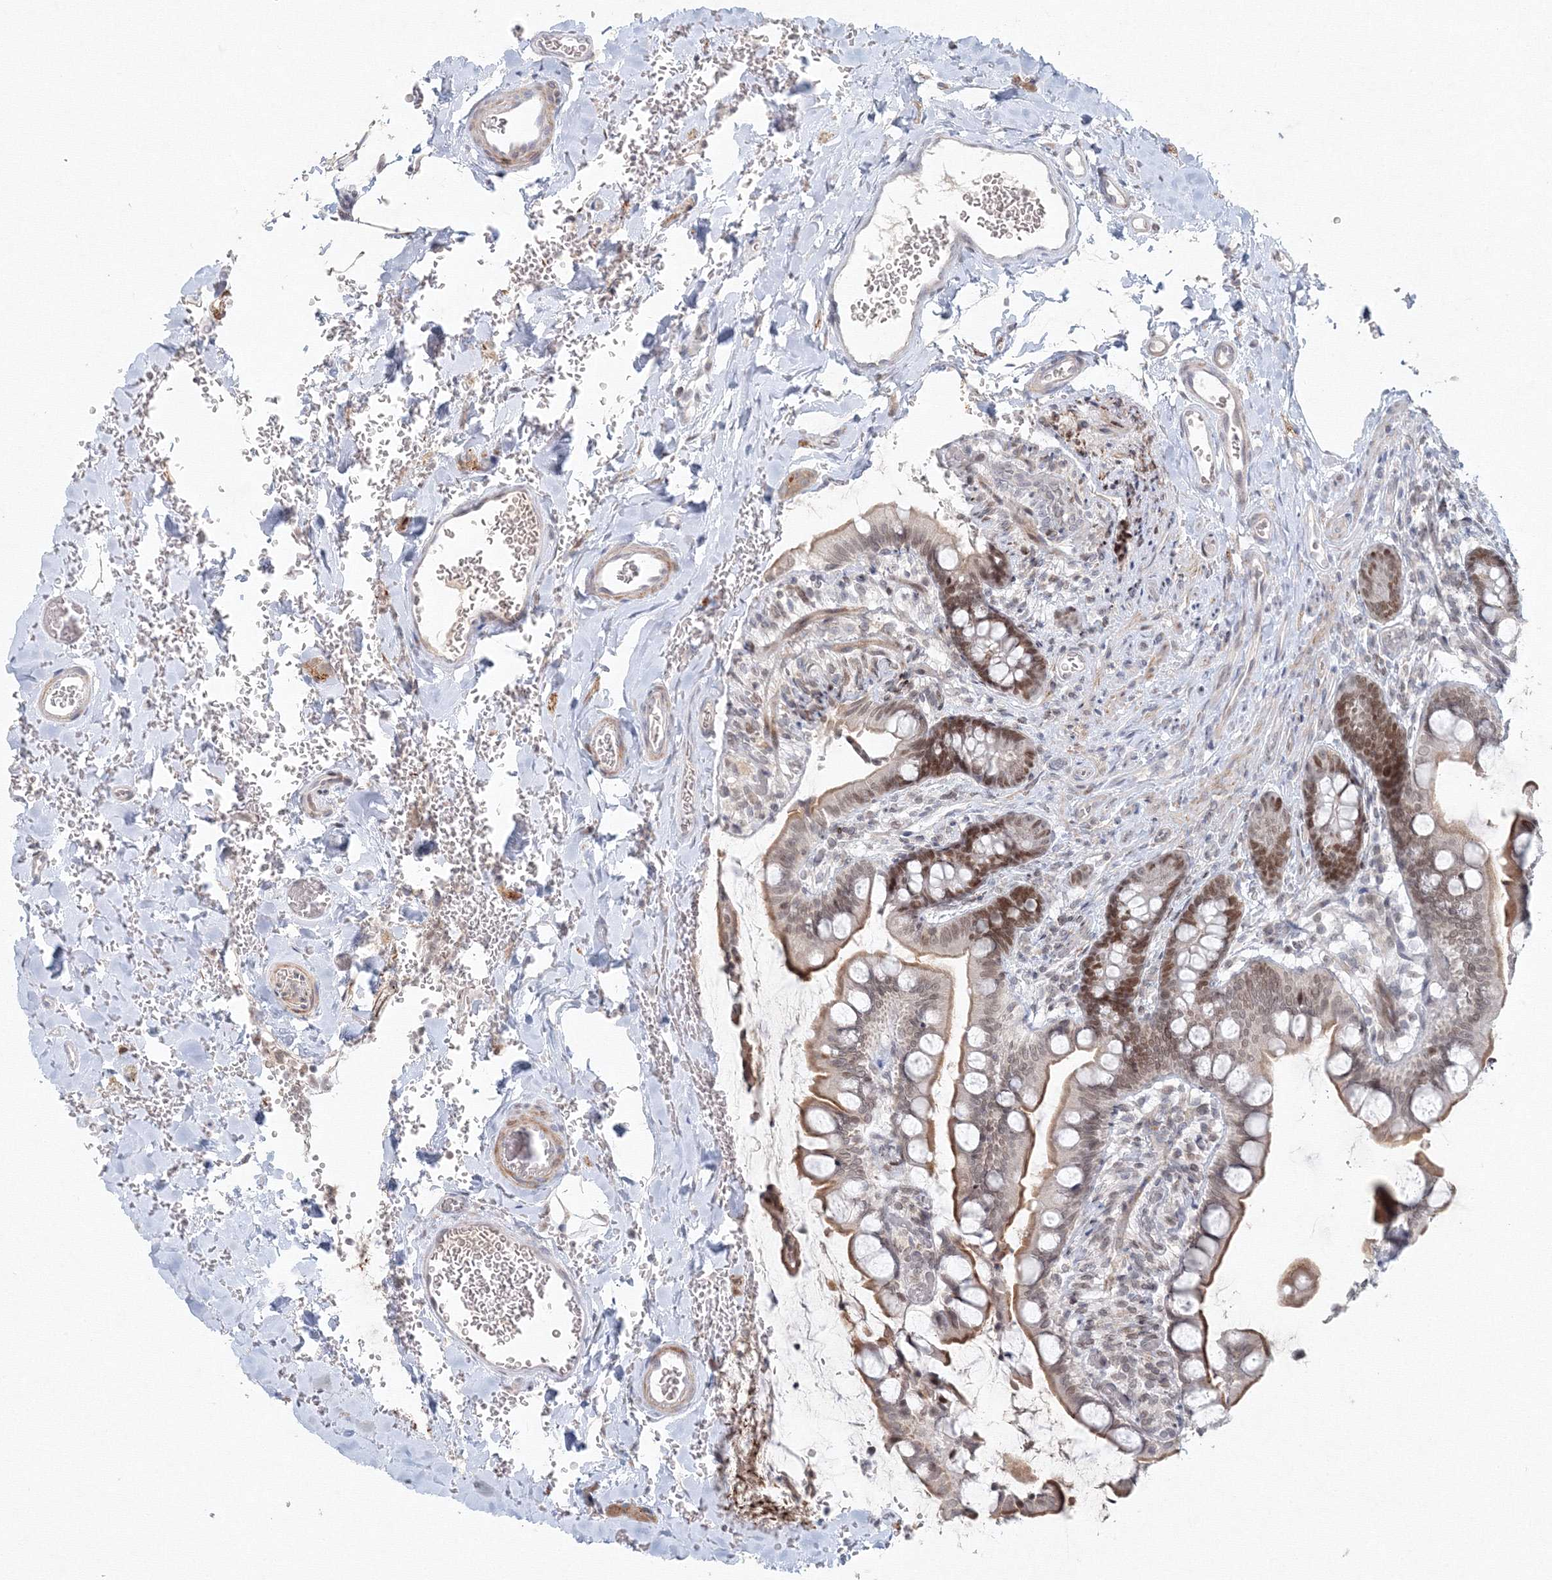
{"staining": {"intensity": "moderate", "quantity": "25%-75%", "location": "cytoplasmic/membranous,nuclear"}, "tissue": "small intestine", "cell_type": "Glandular cells", "image_type": "normal", "snomed": [{"axis": "morphology", "description": "Normal tissue, NOS"}, {"axis": "topography", "description": "Small intestine"}], "caption": "IHC photomicrograph of normal small intestine stained for a protein (brown), which displays medium levels of moderate cytoplasmic/membranous,nuclear expression in about 25%-75% of glandular cells.", "gene": "KIF4A", "patient": {"sex": "male", "age": 52}}